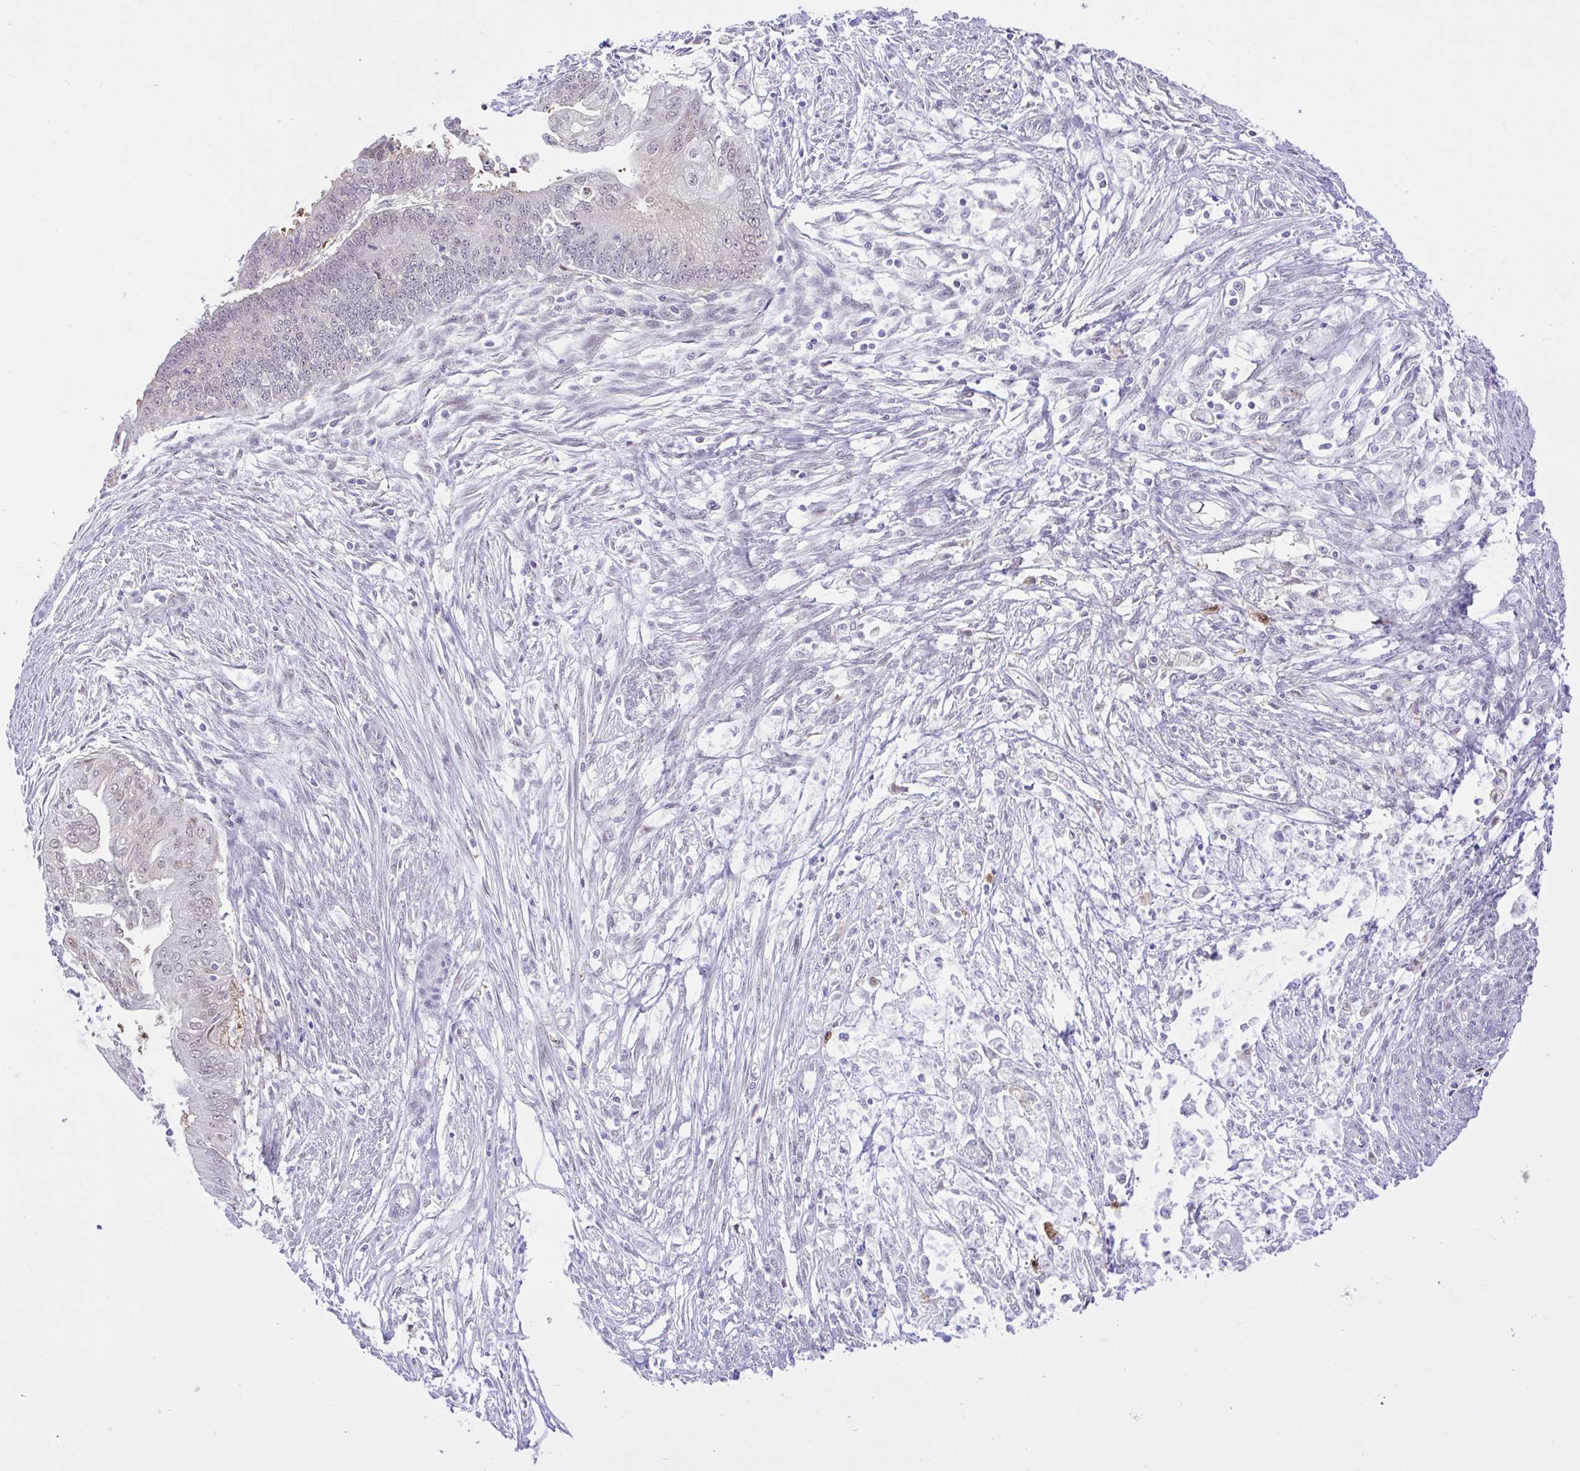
{"staining": {"intensity": "weak", "quantity": "<25%", "location": "nuclear"}, "tissue": "endometrial cancer", "cell_type": "Tumor cells", "image_type": "cancer", "snomed": [{"axis": "morphology", "description": "Adenocarcinoma, NOS"}, {"axis": "topography", "description": "Endometrium"}], "caption": "Immunohistochemical staining of human endometrial cancer shows no significant expression in tumor cells. The staining was performed using DAB to visualize the protein expression in brown, while the nuclei were stained in blue with hematoxylin (Magnification: 20x).", "gene": "ZNF485", "patient": {"sex": "female", "age": 73}}